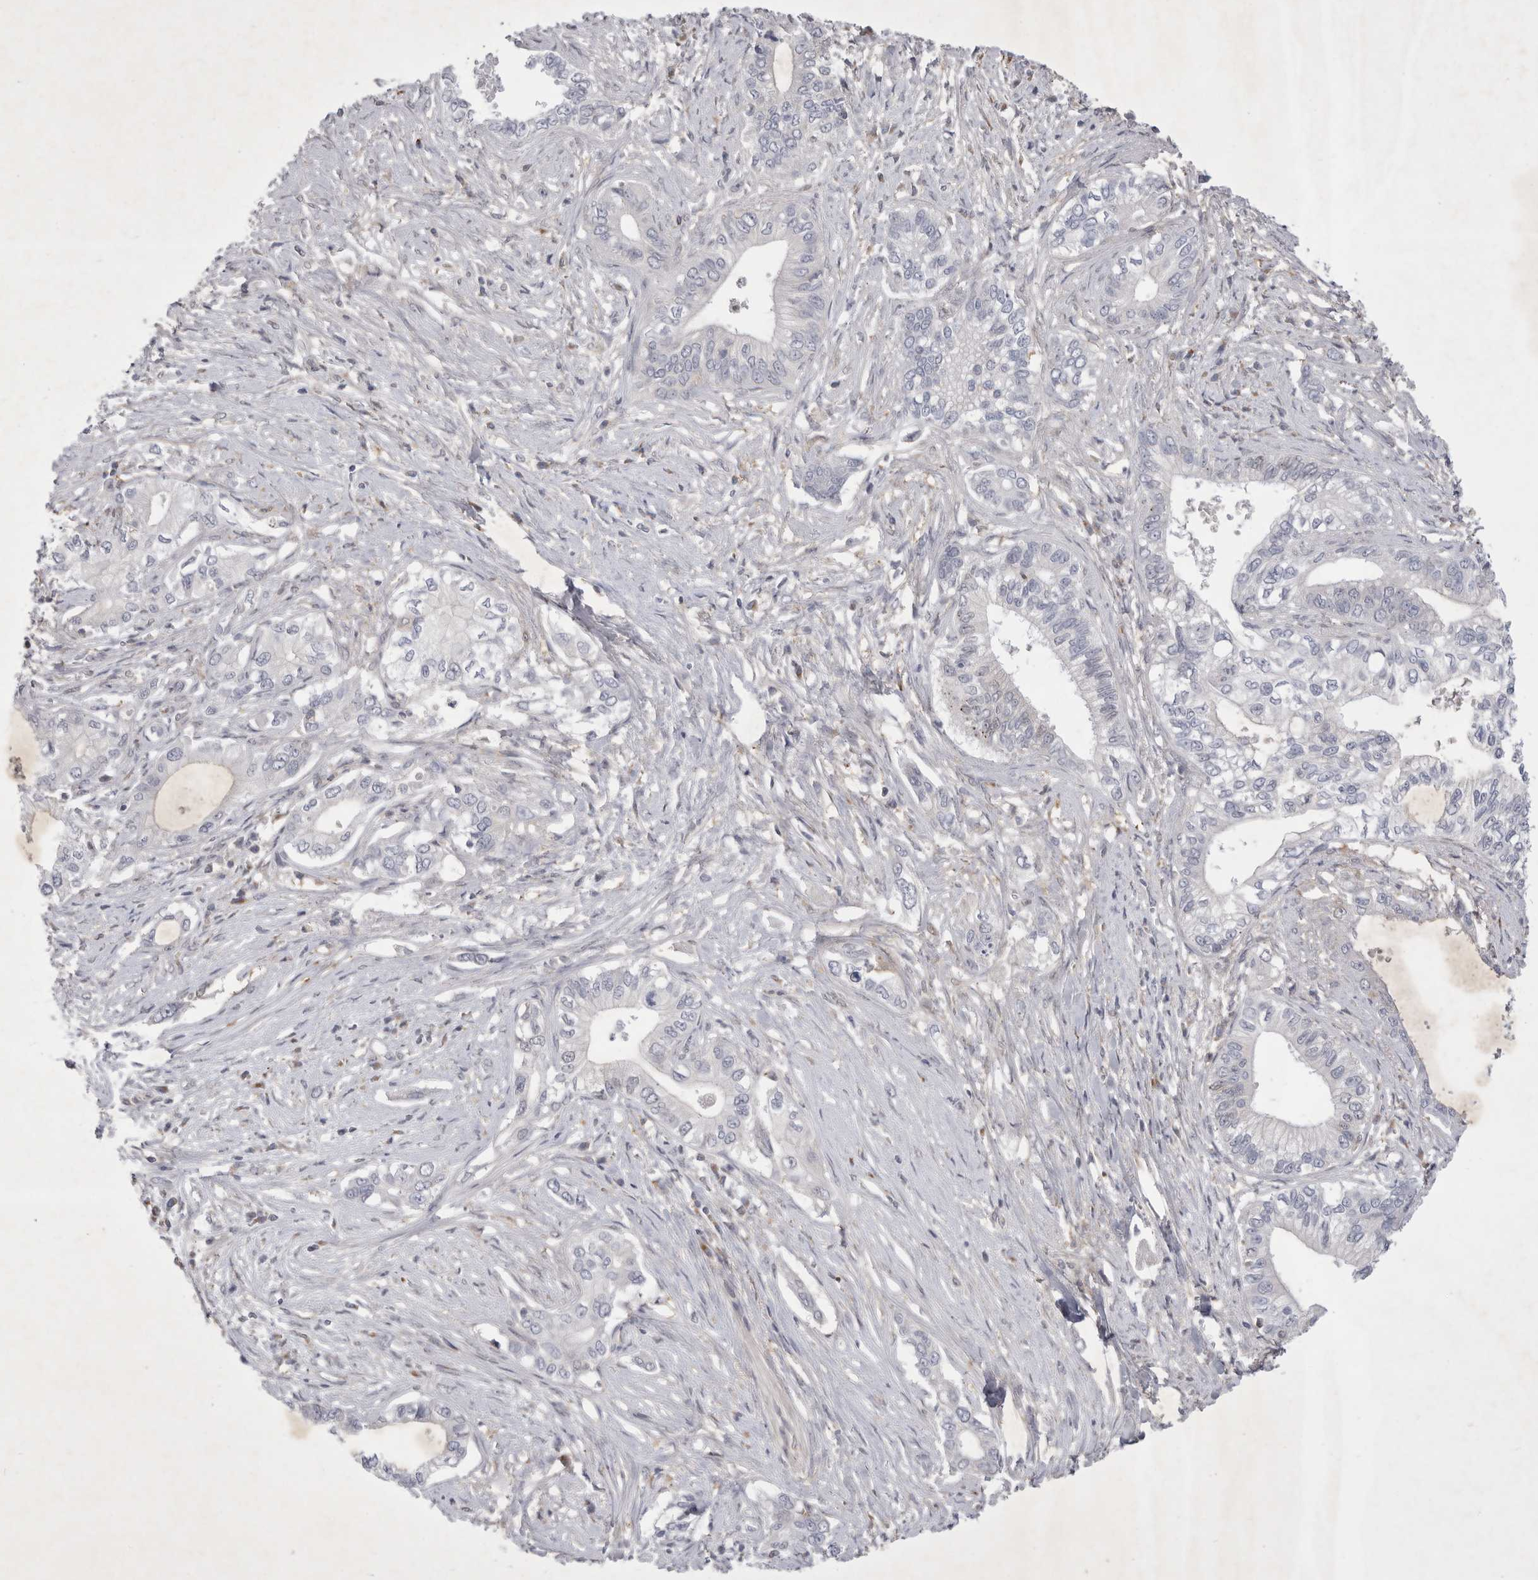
{"staining": {"intensity": "negative", "quantity": "none", "location": "none"}, "tissue": "pancreatic cancer", "cell_type": "Tumor cells", "image_type": "cancer", "snomed": [{"axis": "morphology", "description": "Normal tissue, NOS"}, {"axis": "morphology", "description": "Adenocarcinoma, NOS"}, {"axis": "topography", "description": "Pancreas"}, {"axis": "topography", "description": "Peripheral nerve tissue"}], "caption": "There is no significant positivity in tumor cells of pancreatic cancer (adenocarcinoma).", "gene": "SIGLEC10", "patient": {"sex": "male", "age": 59}}